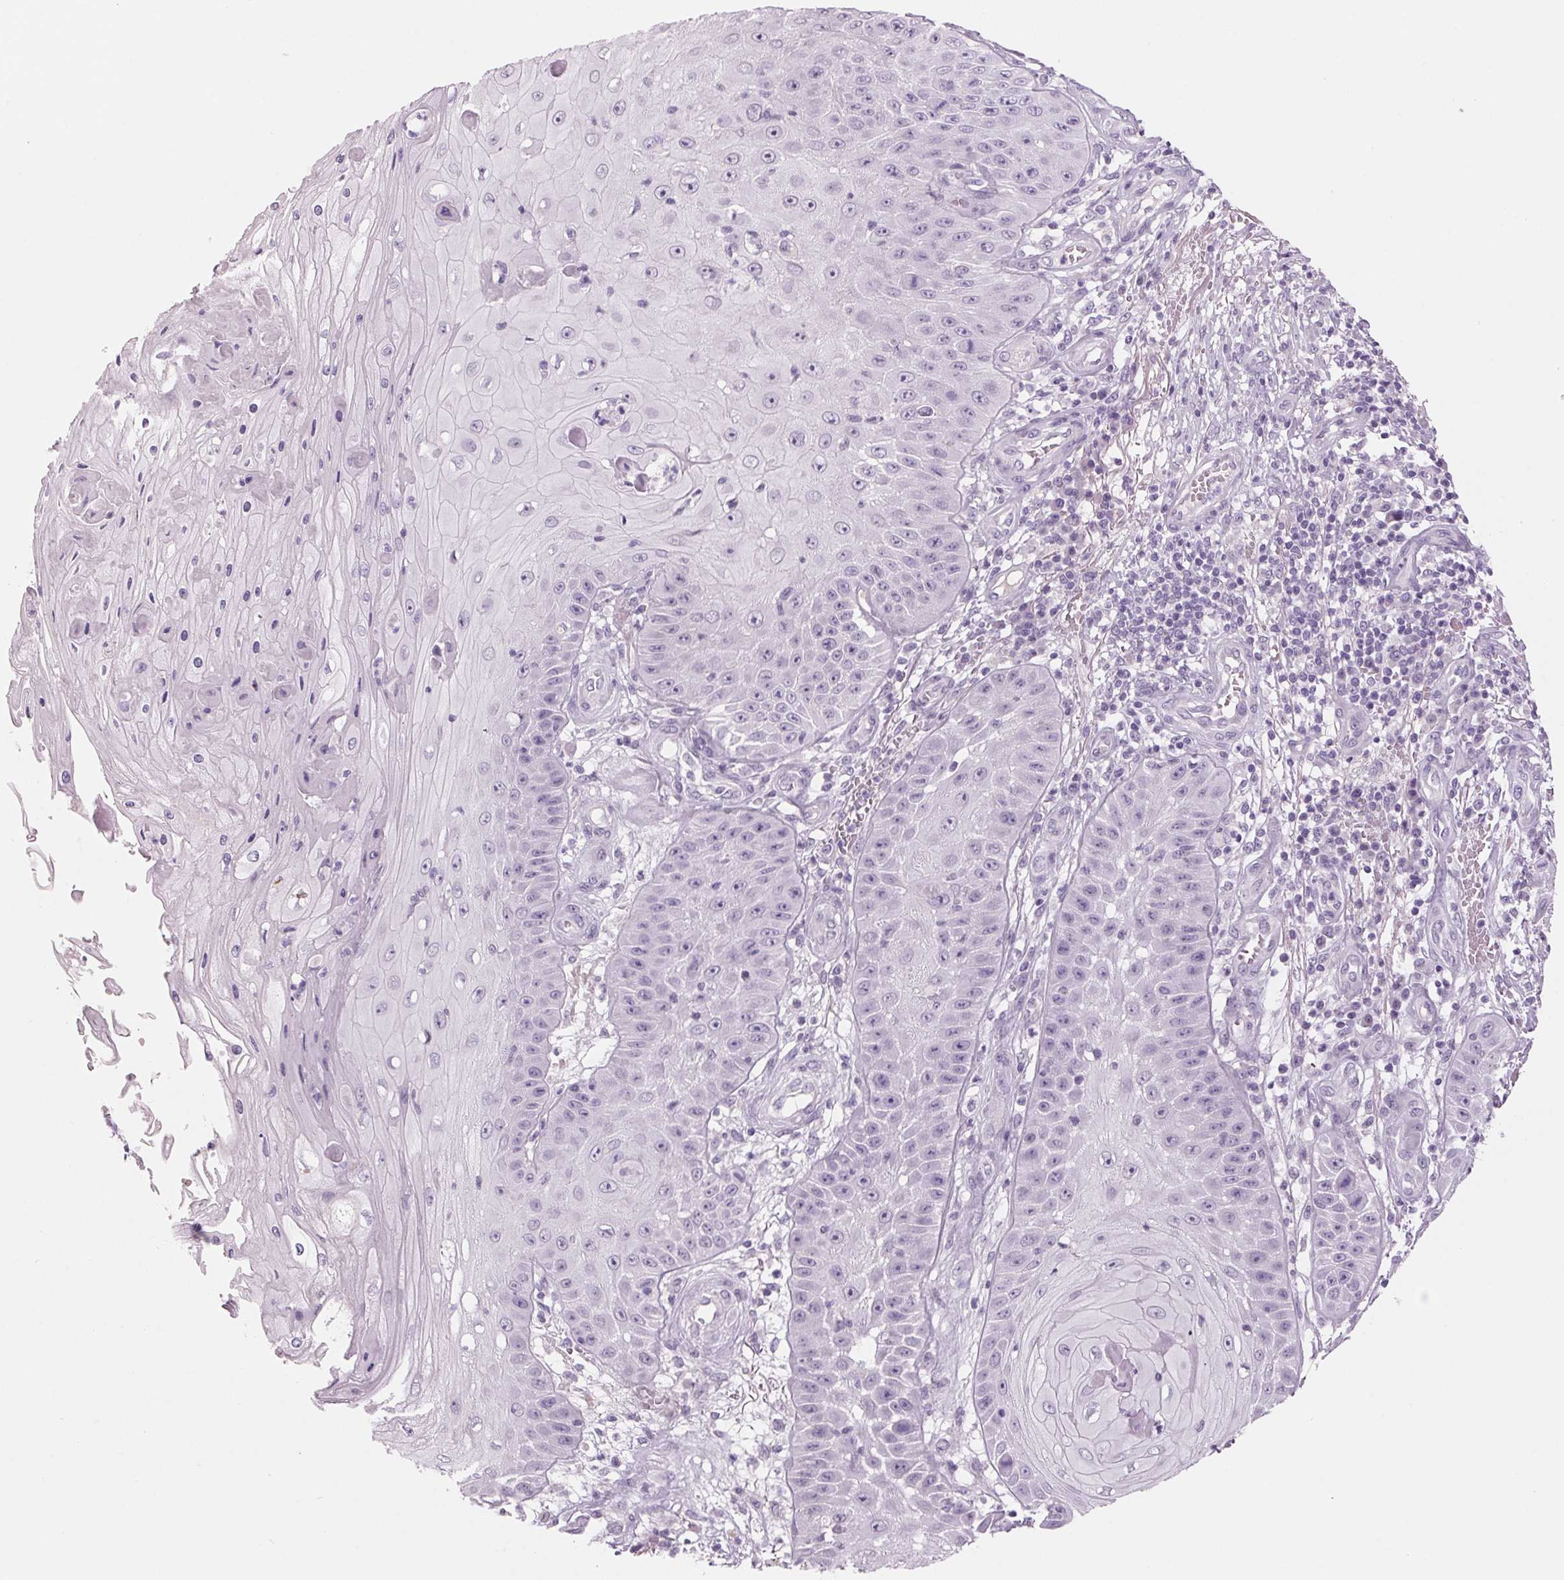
{"staining": {"intensity": "negative", "quantity": "none", "location": "none"}, "tissue": "skin cancer", "cell_type": "Tumor cells", "image_type": "cancer", "snomed": [{"axis": "morphology", "description": "Squamous cell carcinoma, NOS"}, {"axis": "topography", "description": "Skin"}], "caption": "An immunohistochemistry image of squamous cell carcinoma (skin) is shown. There is no staining in tumor cells of squamous cell carcinoma (skin).", "gene": "ADAM20", "patient": {"sex": "male", "age": 70}}